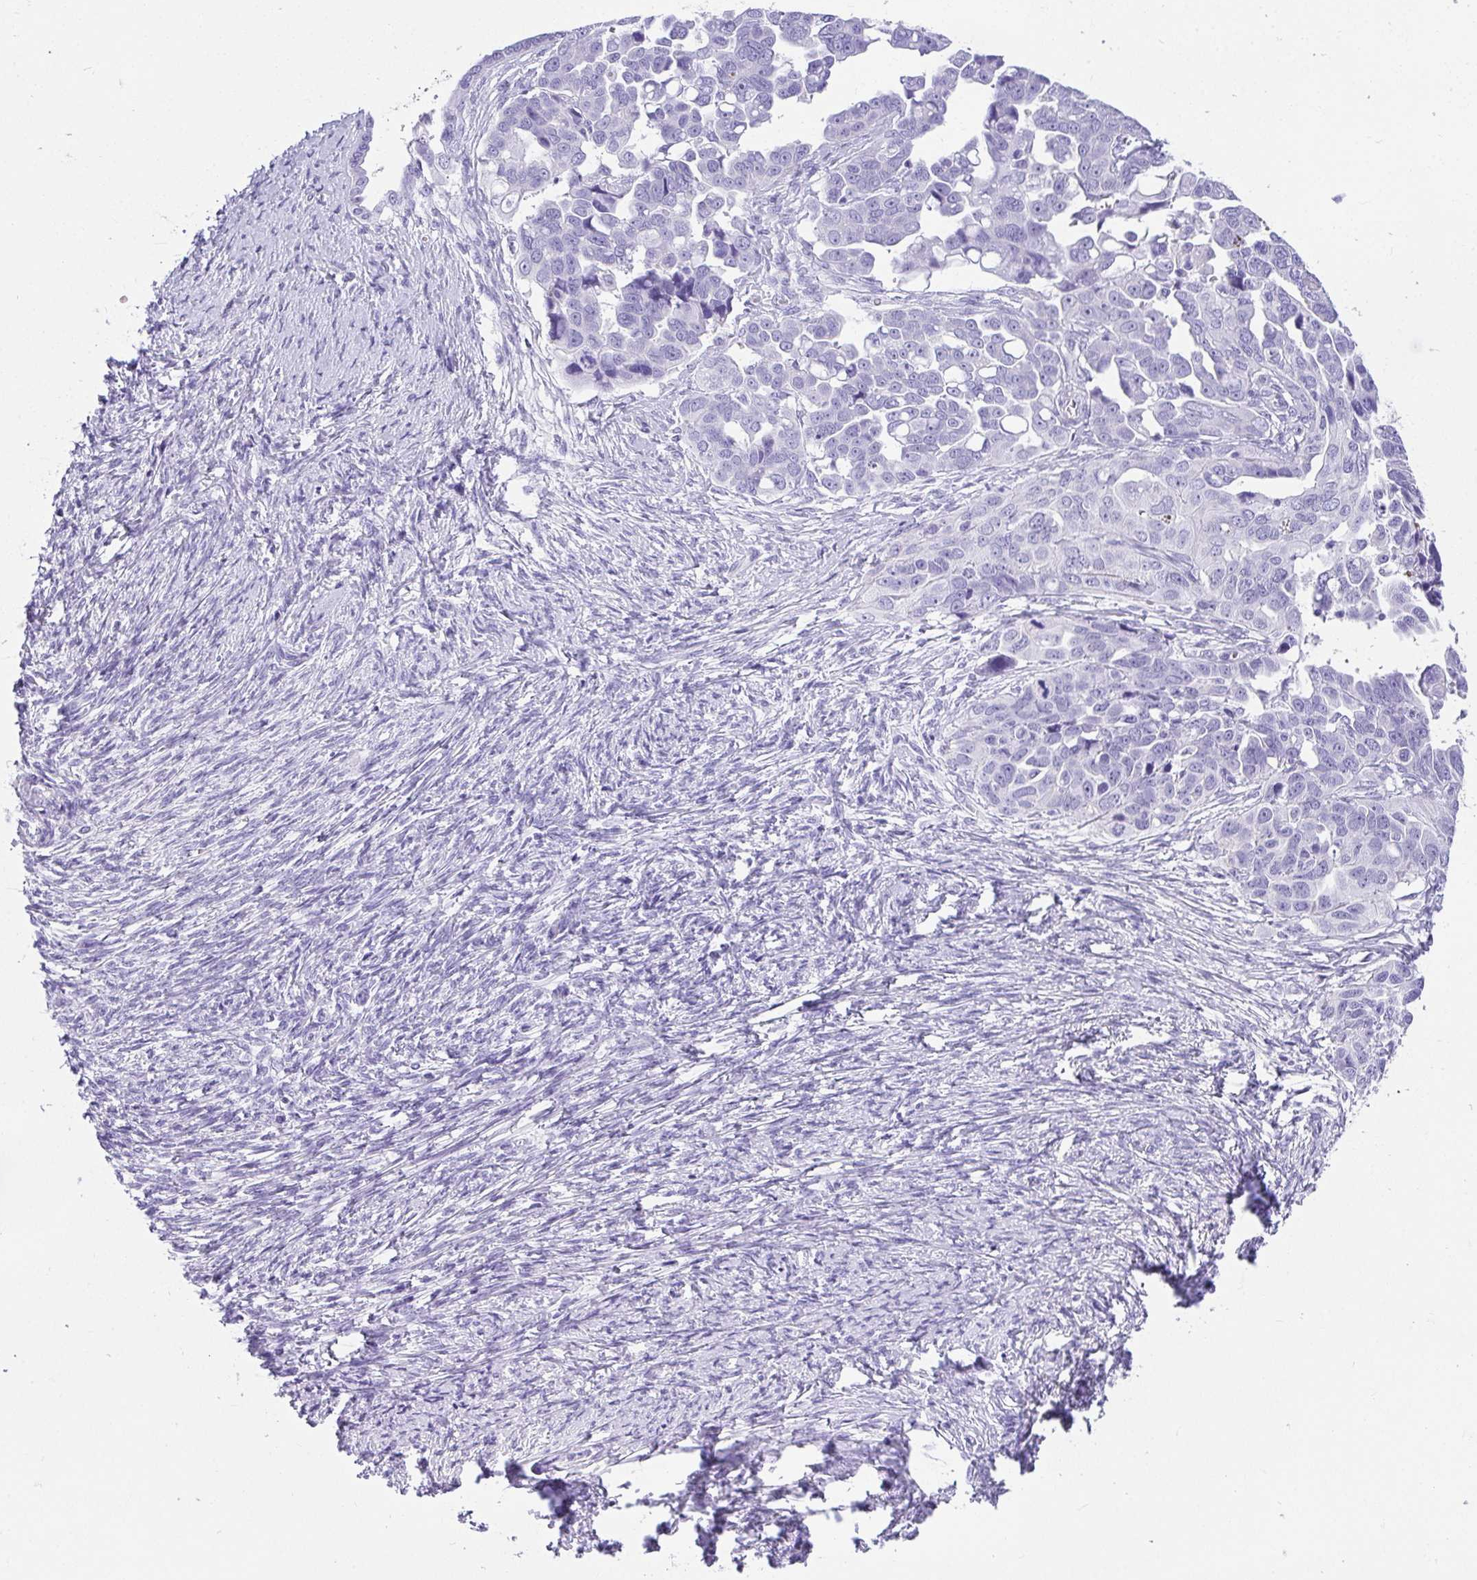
{"staining": {"intensity": "negative", "quantity": "none", "location": "none"}, "tissue": "ovarian cancer", "cell_type": "Tumor cells", "image_type": "cancer", "snomed": [{"axis": "morphology", "description": "Cystadenocarcinoma, serous, NOS"}, {"axis": "topography", "description": "Ovary"}], "caption": "The photomicrograph shows no staining of tumor cells in serous cystadenocarcinoma (ovarian).", "gene": "AVIL", "patient": {"sex": "female", "age": 59}}